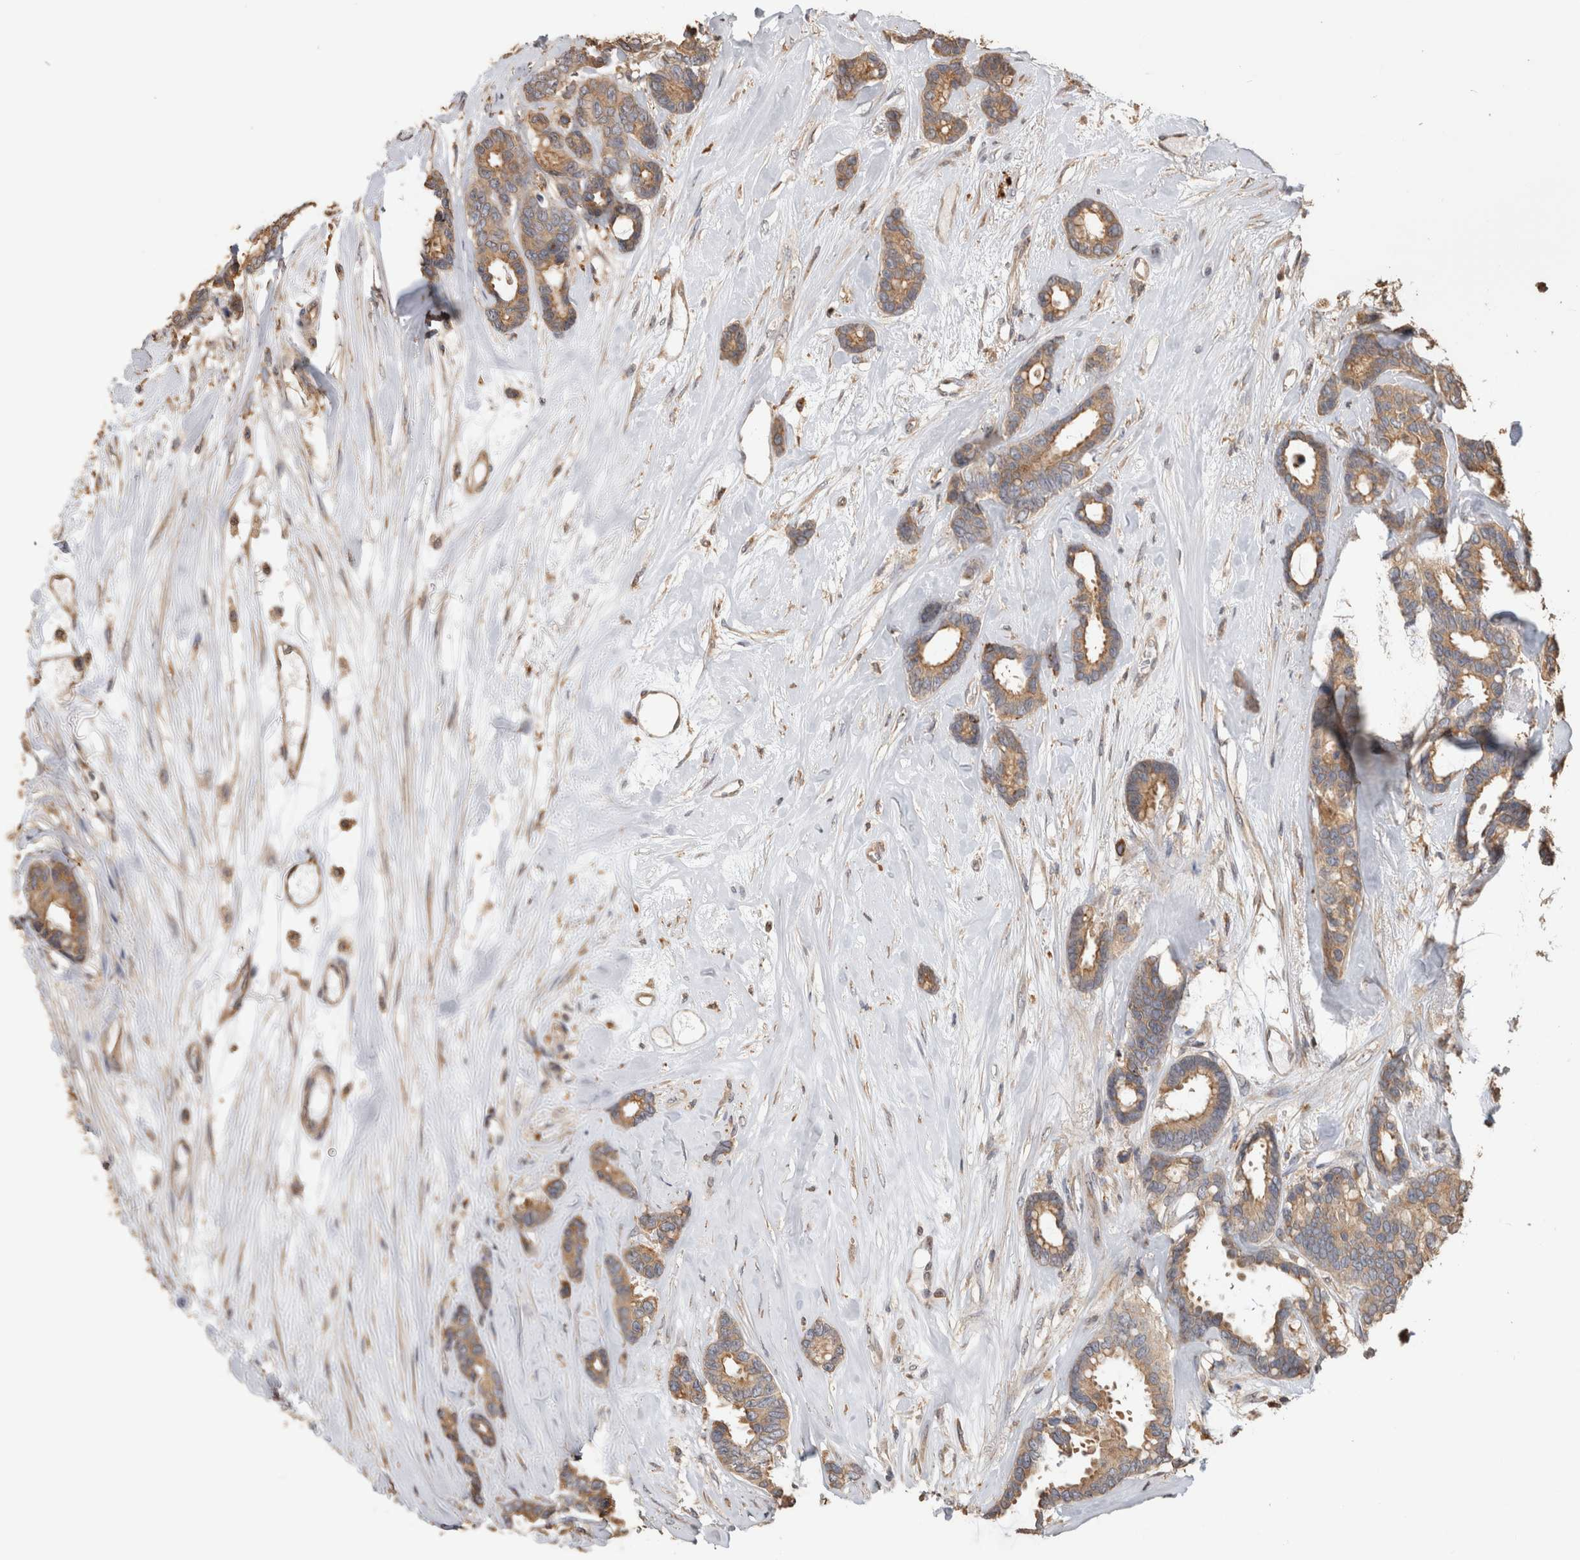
{"staining": {"intensity": "moderate", "quantity": ">75%", "location": "cytoplasmic/membranous"}, "tissue": "breast cancer", "cell_type": "Tumor cells", "image_type": "cancer", "snomed": [{"axis": "morphology", "description": "Duct carcinoma"}, {"axis": "topography", "description": "Breast"}], "caption": "The immunohistochemical stain shows moderate cytoplasmic/membranous positivity in tumor cells of breast cancer (invasive ductal carcinoma) tissue.", "gene": "CLIP1", "patient": {"sex": "female", "age": 87}}